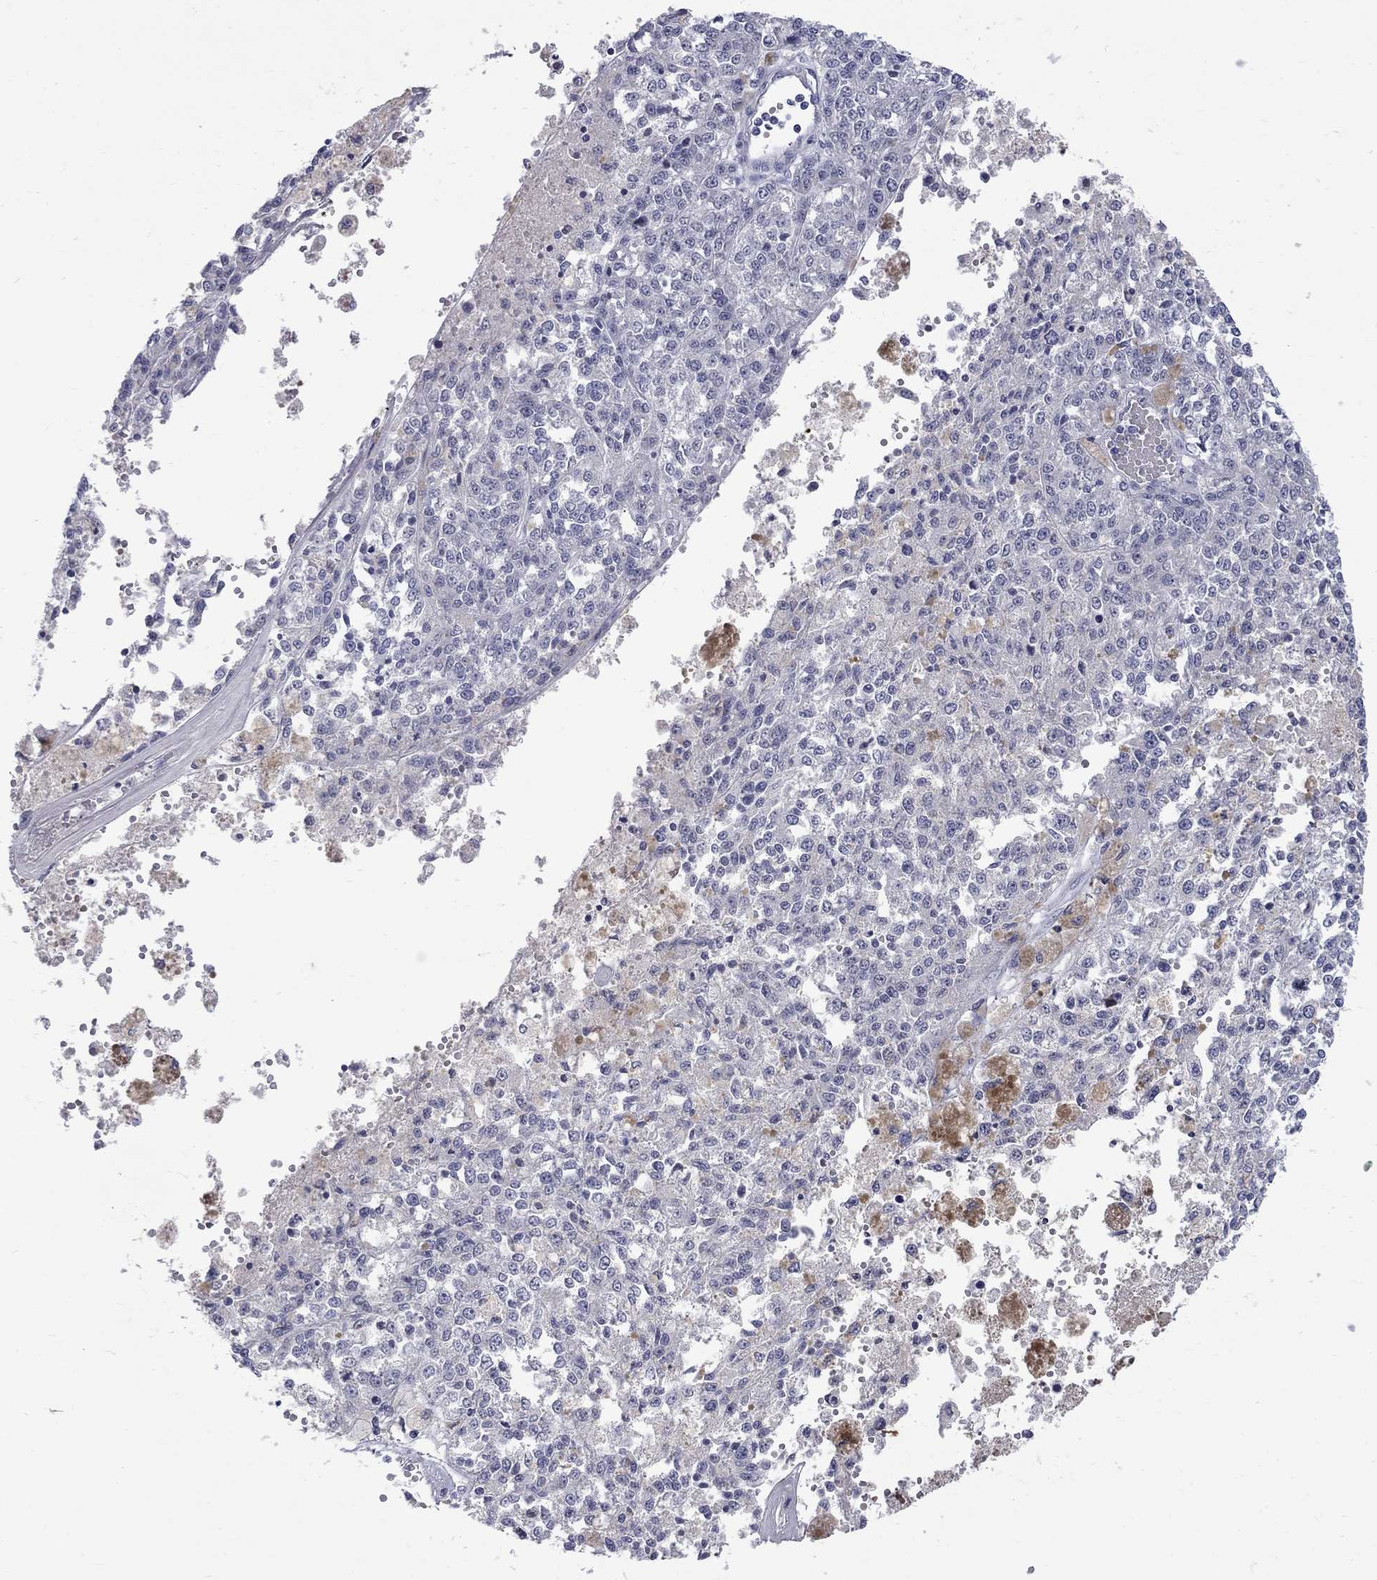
{"staining": {"intensity": "negative", "quantity": "none", "location": "none"}, "tissue": "melanoma", "cell_type": "Tumor cells", "image_type": "cancer", "snomed": [{"axis": "morphology", "description": "Malignant melanoma, Metastatic site"}, {"axis": "topography", "description": "Lymph node"}], "caption": "Immunohistochemistry (IHC) micrograph of neoplastic tissue: malignant melanoma (metastatic site) stained with DAB exhibits no significant protein positivity in tumor cells.", "gene": "CTNND2", "patient": {"sex": "female", "age": 64}}